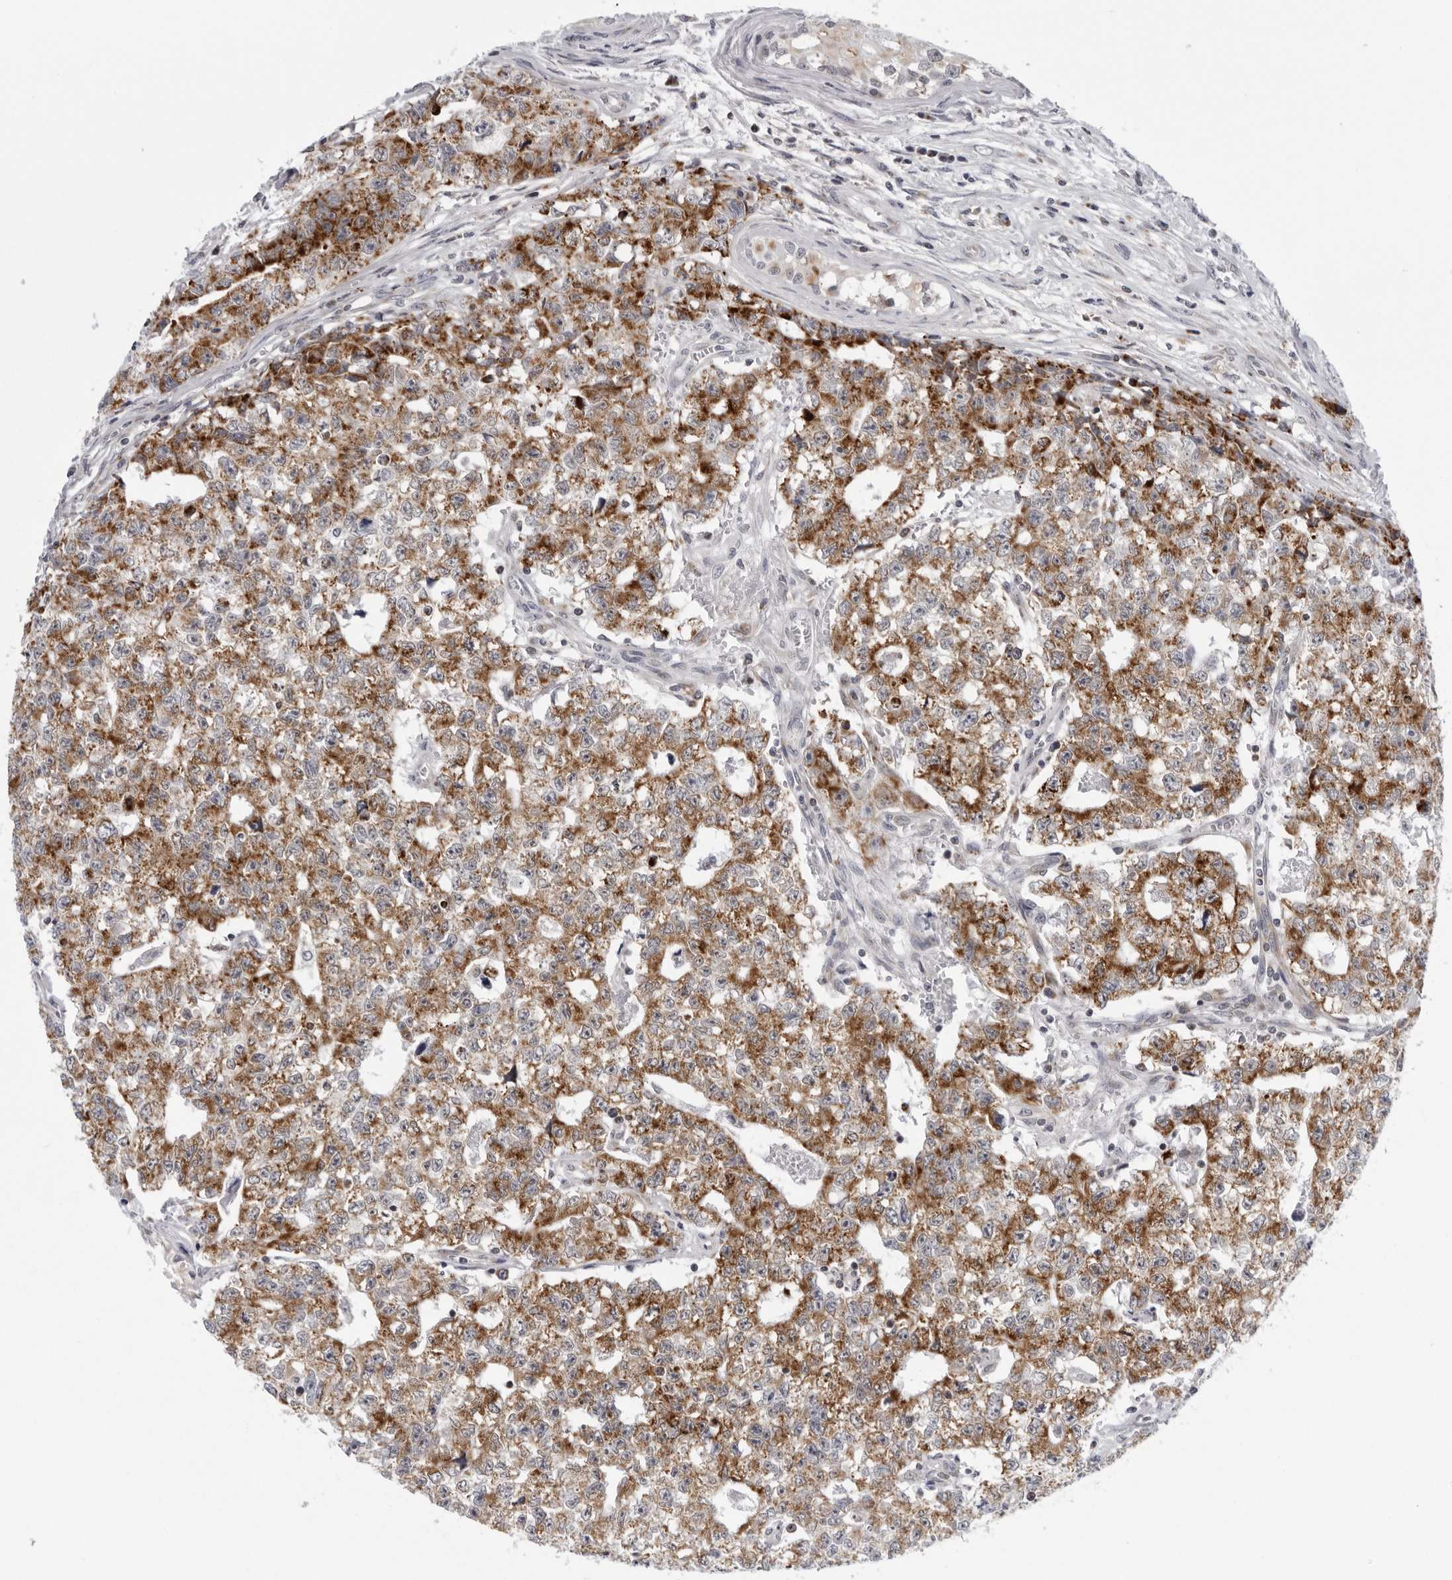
{"staining": {"intensity": "moderate", "quantity": ">75%", "location": "cytoplasmic/membranous"}, "tissue": "testis cancer", "cell_type": "Tumor cells", "image_type": "cancer", "snomed": [{"axis": "morphology", "description": "Carcinoma, Embryonal, NOS"}, {"axis": "topography", "description": "Testis"}], "caption": "A brown stain shows moderate cytoplasmic/membranous staining of a protein in human embryonal carcinoma (testis) tumor cells.", "gene": "CPT2", "patient": {"sex": "male", "age": 28}}